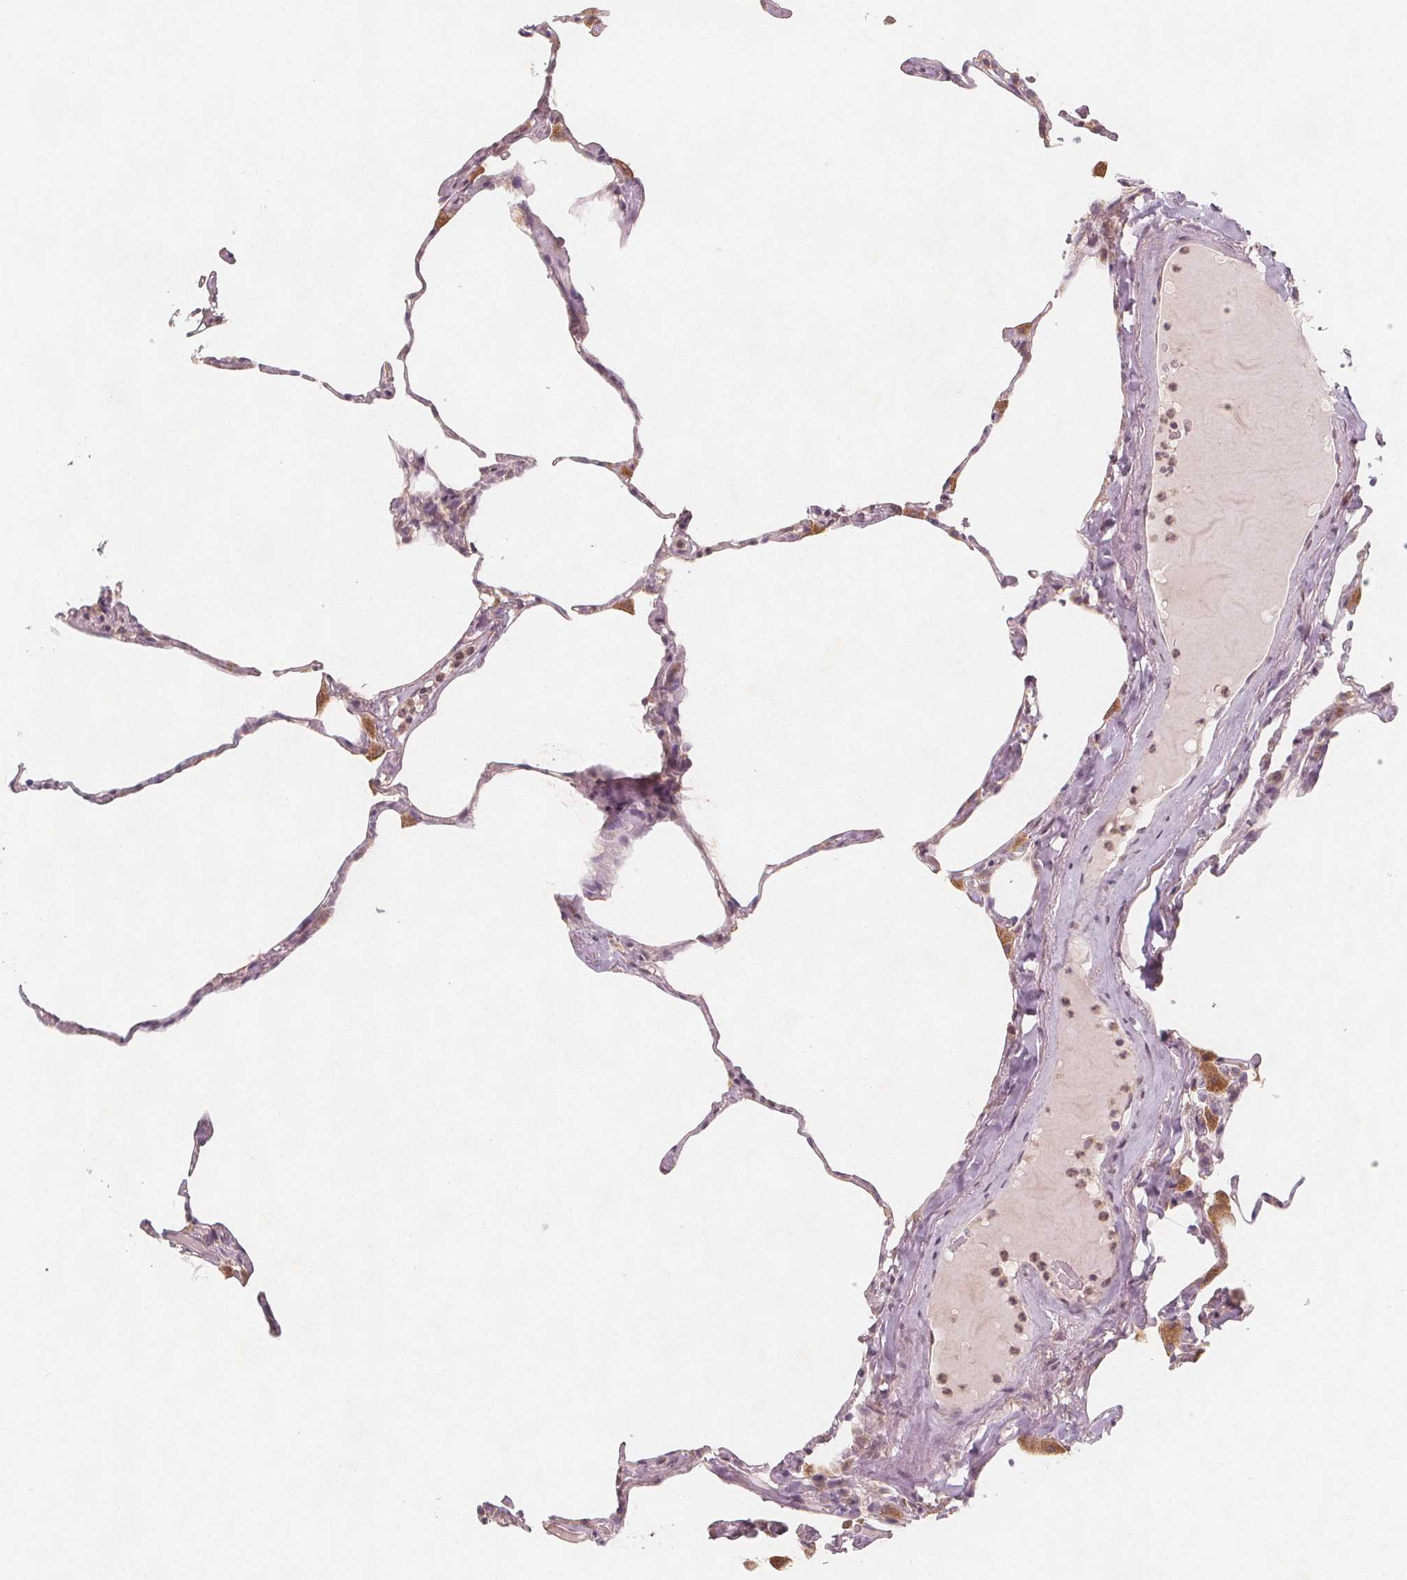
{"staining": {"intensity": "moderate", "quantity": "<25%", "location": "cytoplasmic/membranous"}, "tissue": "lung", "cell_type": "Alveolar cells", "image_type": "normal", "snomed": [{"axis": "morphology", "description": "Normal tissue, NOS"}, {"axis": "topography", "description": "Lung"}], "caption": "A low amount of moderate cytoplasmic/membranous staining is identified in about <25% of alveolar cells in unremarkable lung.", "gene": "NCSTN", "patient": {"sex": "male", "age": 65}}